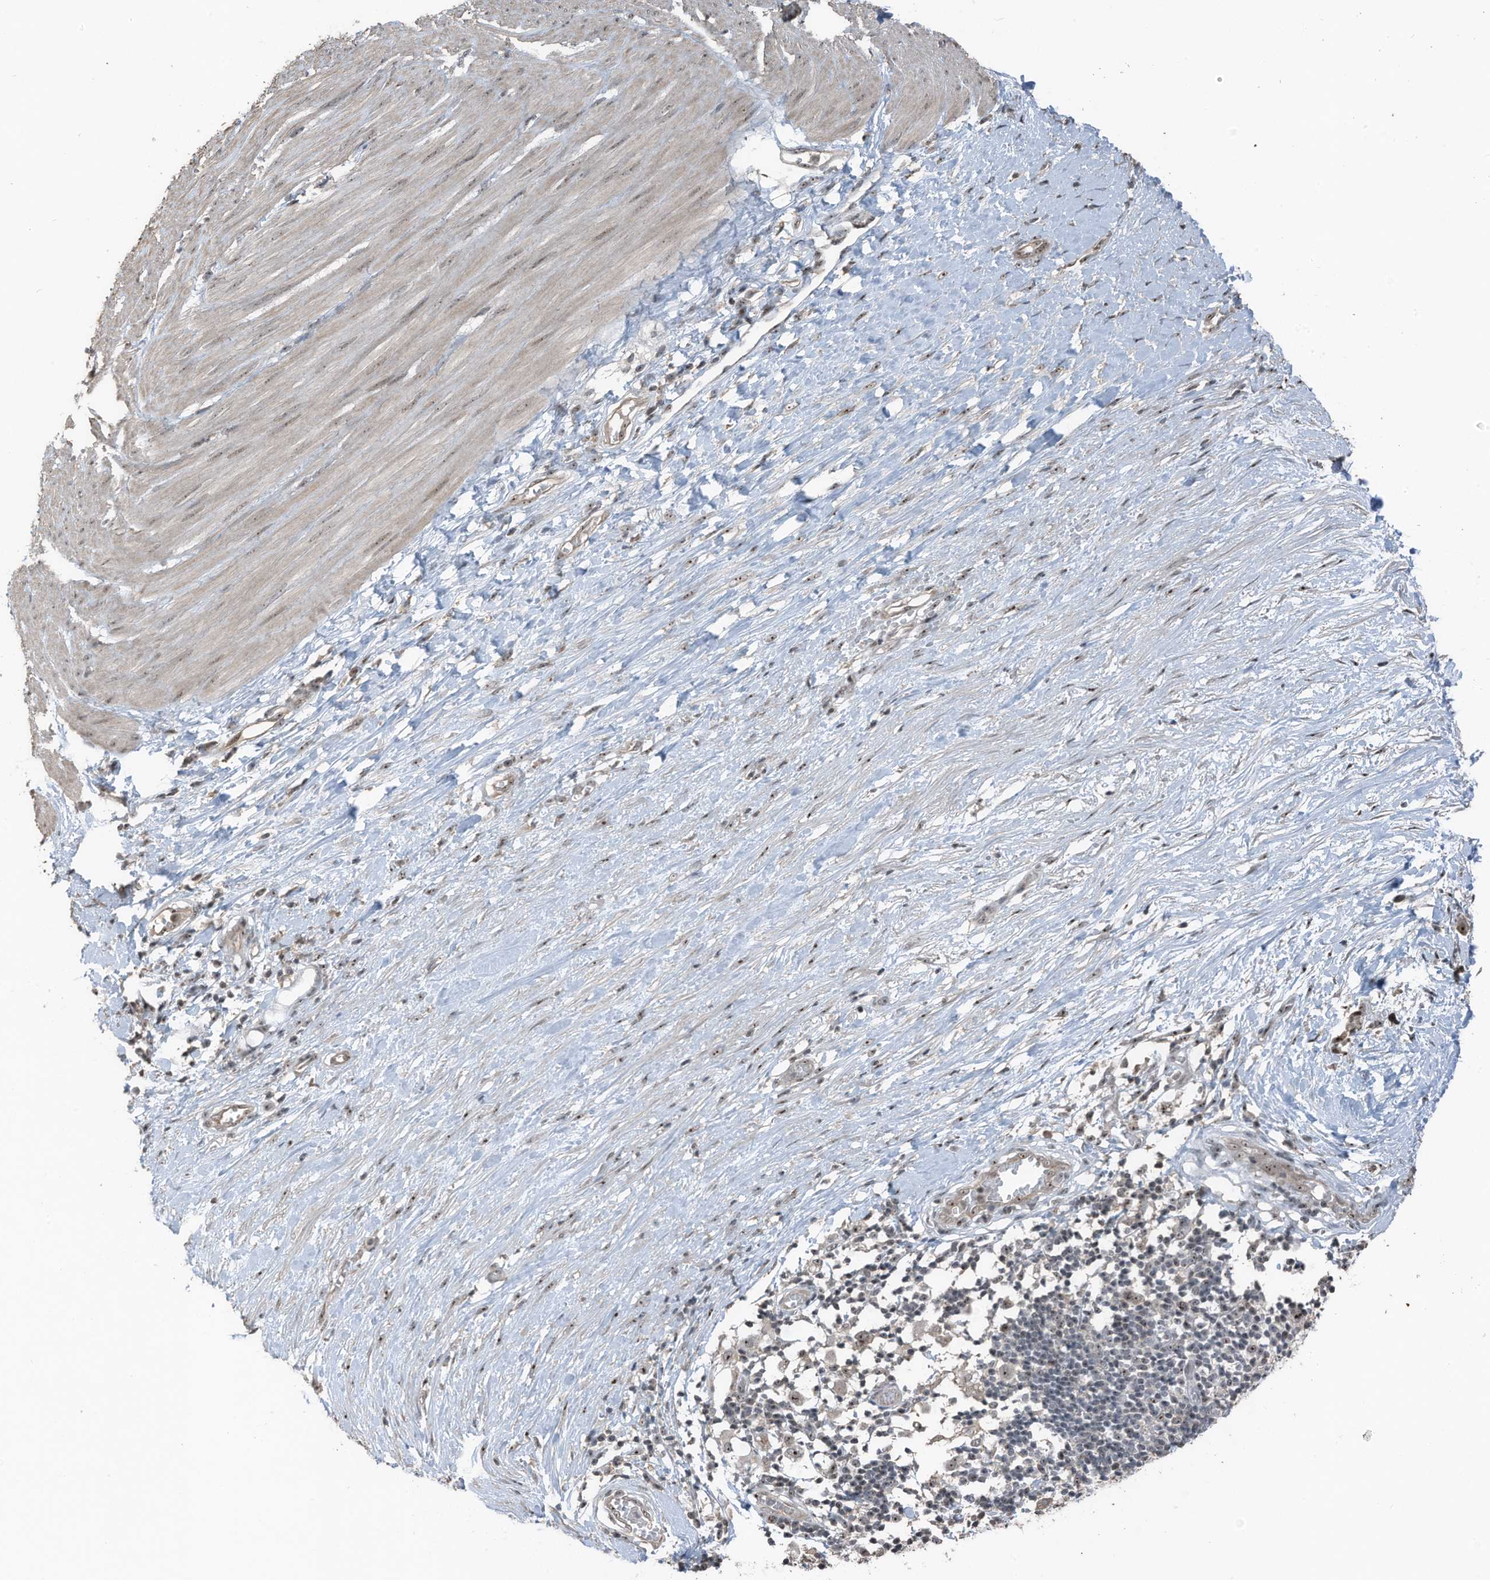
{"staining": {"intensity": "weak", "quantity": "25%-75%", "location": "nuclear"}, "tissue": "smooth muscle", "cell_type": "Smooth muscle cells", "image_type": "normal", "snomed": [{"axis": "morphology", "description": "Normal tissue, NOS"}, {"axis": "morphology", "description": "Adenocarcinoma, NOS"}, {"axis": "topography", "description": "Colon"}, {"axis": "topography", "description": "Peripheral nerve tissue"}], "caption": "IHC image of benign smooth muscle: smooth muscle stained using IHC displays low levels of weak protein expression localized specifically in the nuclear of smooth muscle cells, appearing as a nuclear brown color.", "gene": "UTP3", "patient": {"sex": "male", "age": 14}}